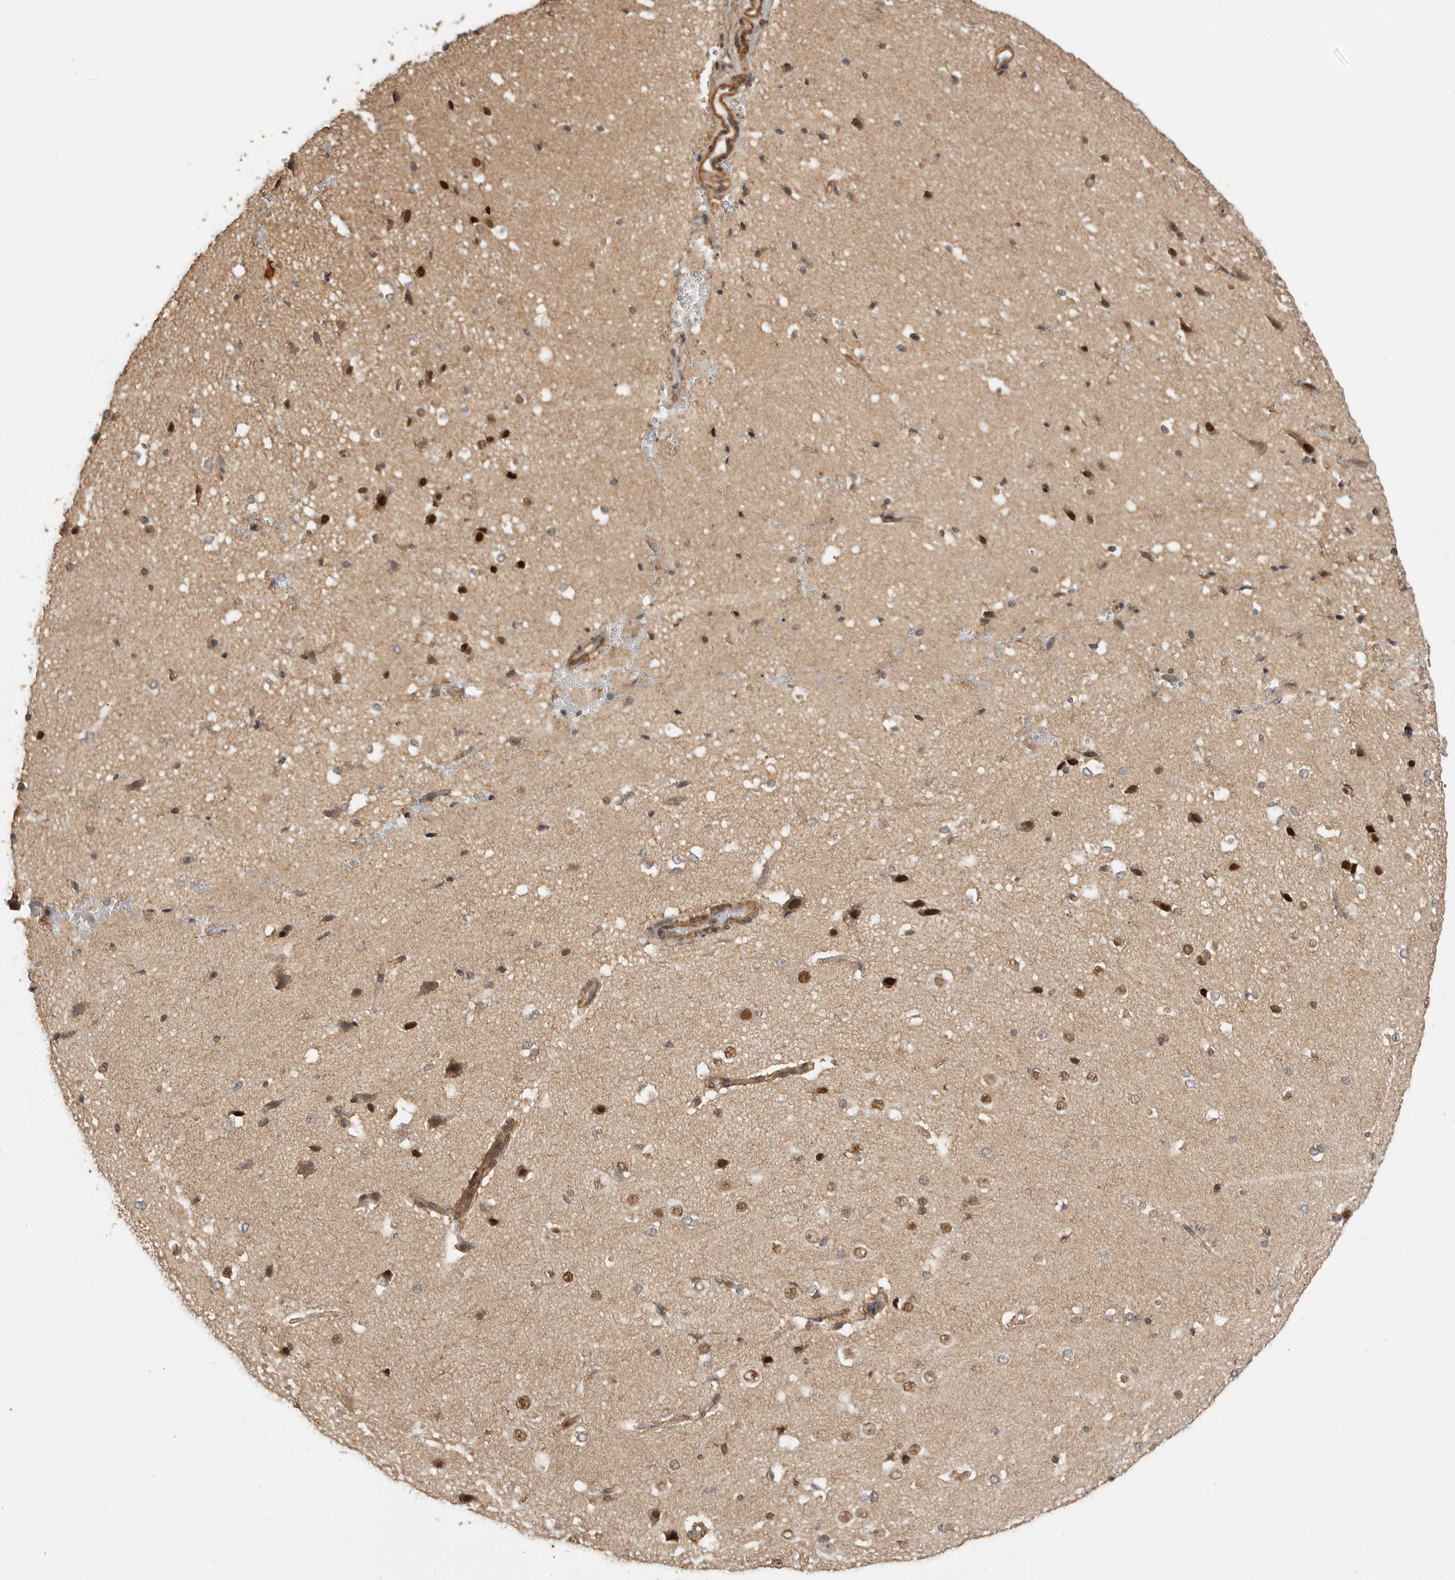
{"staining": {"intensity": "weak", "quantity": ">75%", "location": "cytoplasmic/membranous"}, "tissue": "cerebral cortex", "cell_type": "Endothelial cells", "image_type": "normal", "snomed": [{"axis": "morphology", "description": "Normal tissue, NOS"}, {"axis": "morphology", "description": "Developmental malformation"}, {"axis": "topography", "description": "Cerebral cortex"}], "caption": "Unremarkable cerebral cortex demonstrates weak cytoplasmic/membranous expression in about >75% of endothelial cells The staining is performed using DAB (3,3'-diaminobenzidine) brown chromogen to label protein expression. The nuclei are counter-stained blue using hematoxylin..", "gene": "ERN1", "patient": {"sex": "female", "age": 30}}